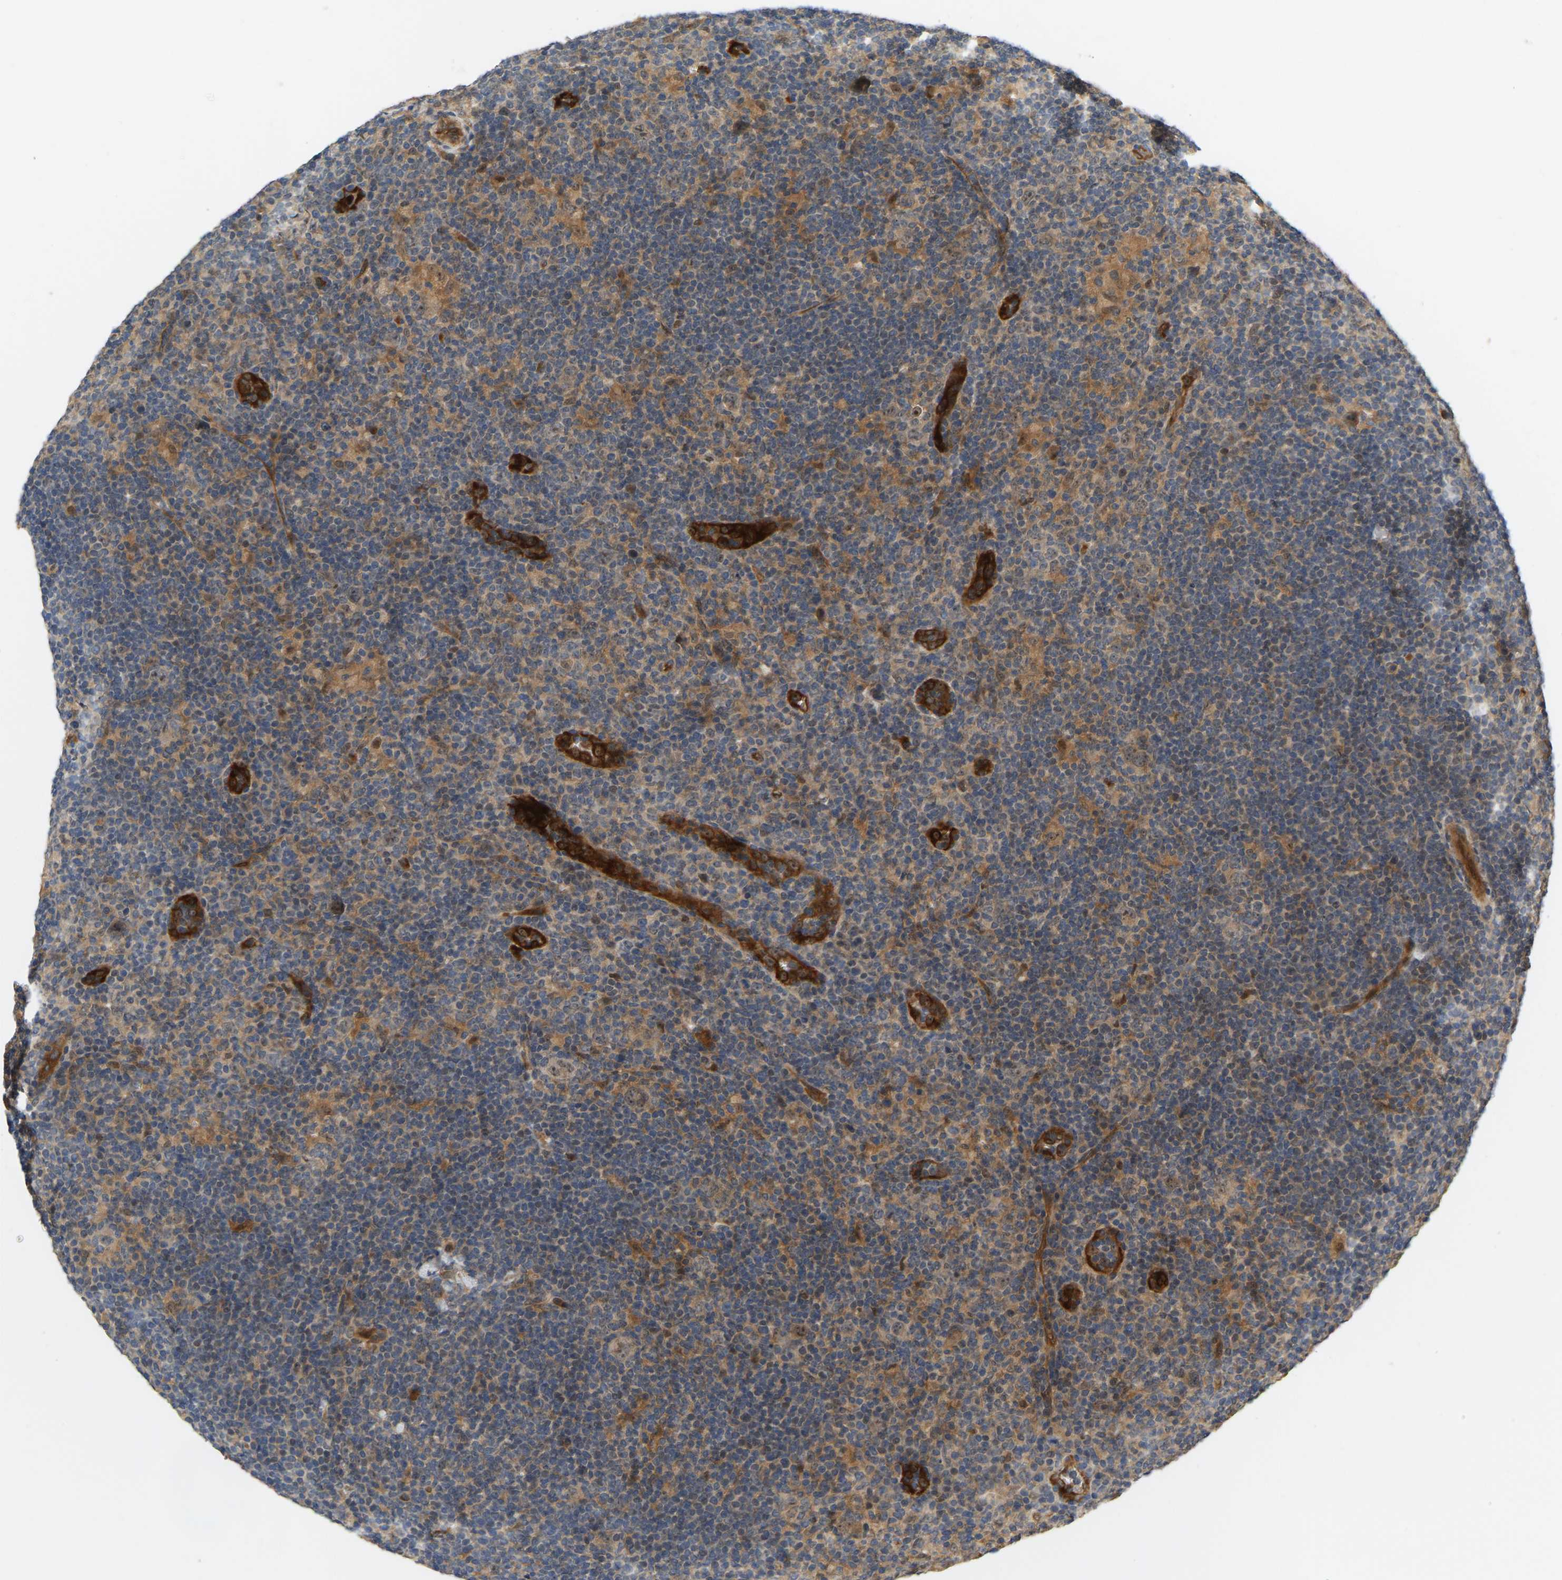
{"staining": {"intensity": "weak", "quantity": ">75%", "location": "cytoplasmic/membranous,nuclear"}, "tissue": "lymphoma", "cell_type": "Tumor cells", "image_type": "cancer", "snomed": [{"axis": "morphology", "description": "Hodgkin's disease, NOS"}, {"axis": "topography", "description": "Lymph node"}], "caption": "The image shows a brown stain indicating the presence of a protein in the cytoplasmic/membranous and nuclear of tumor cells in Hodgkin's disease.", "gene": "LIMK2", "patient": {"sex": "female", "age": 57}}